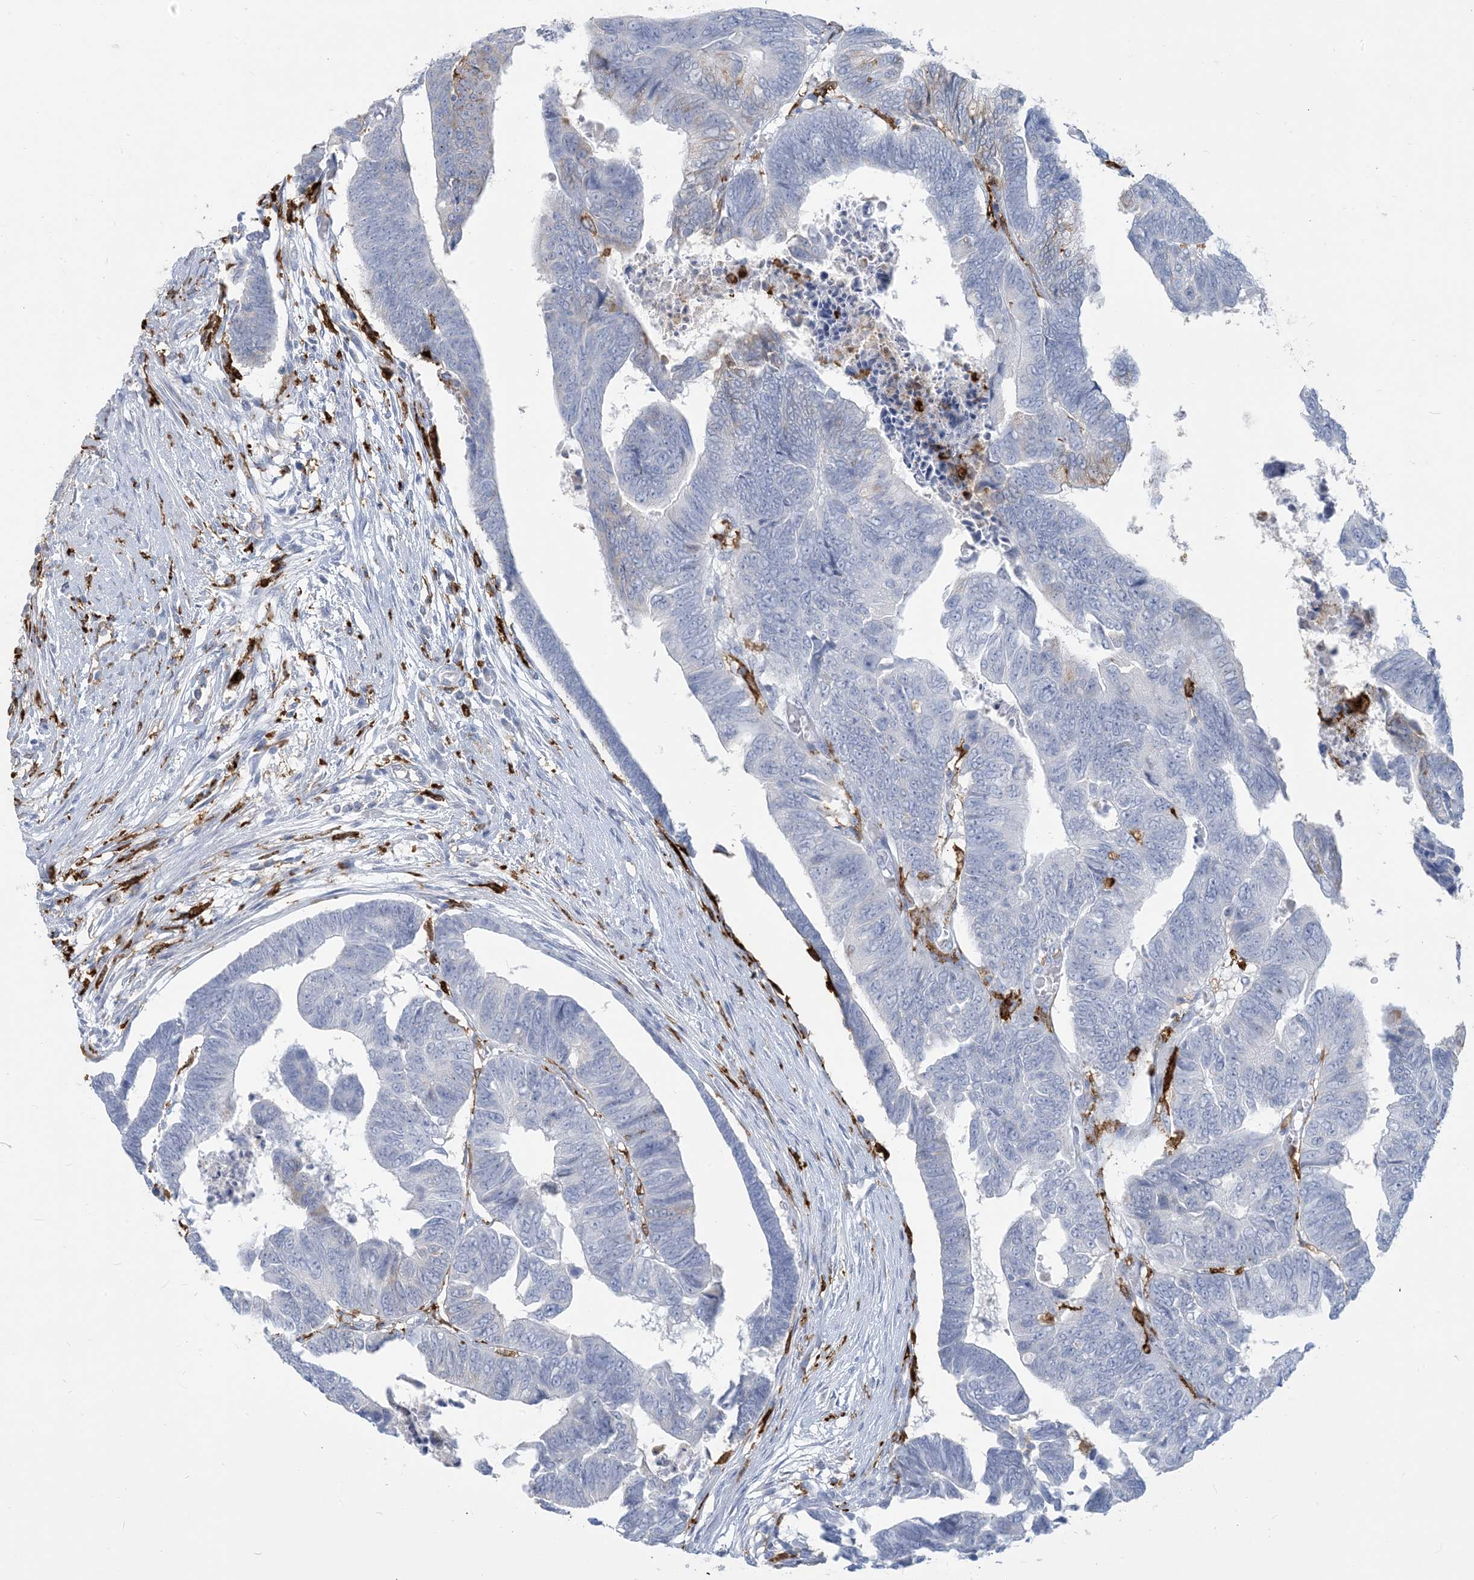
{"staining": {"intensity": "negative", "quantity": "none", "location": "none"}, "tissue": "colorectal cancer", "cell_type": "Tumor cells", "image_type": "cancer", "snomed": [{"axis": "morphology", "description": "Adenocarcinoma, NOS"}, {"axis": "topography", "description": "Rectum"}], "caption": "Colorectal cancer (adenocarcinoma) was stained to show a protein in brown. There is no significant staining in tumor cells.", "gene": "HLA-DRB1", "patient": {"sex": "female", "age": 65}}